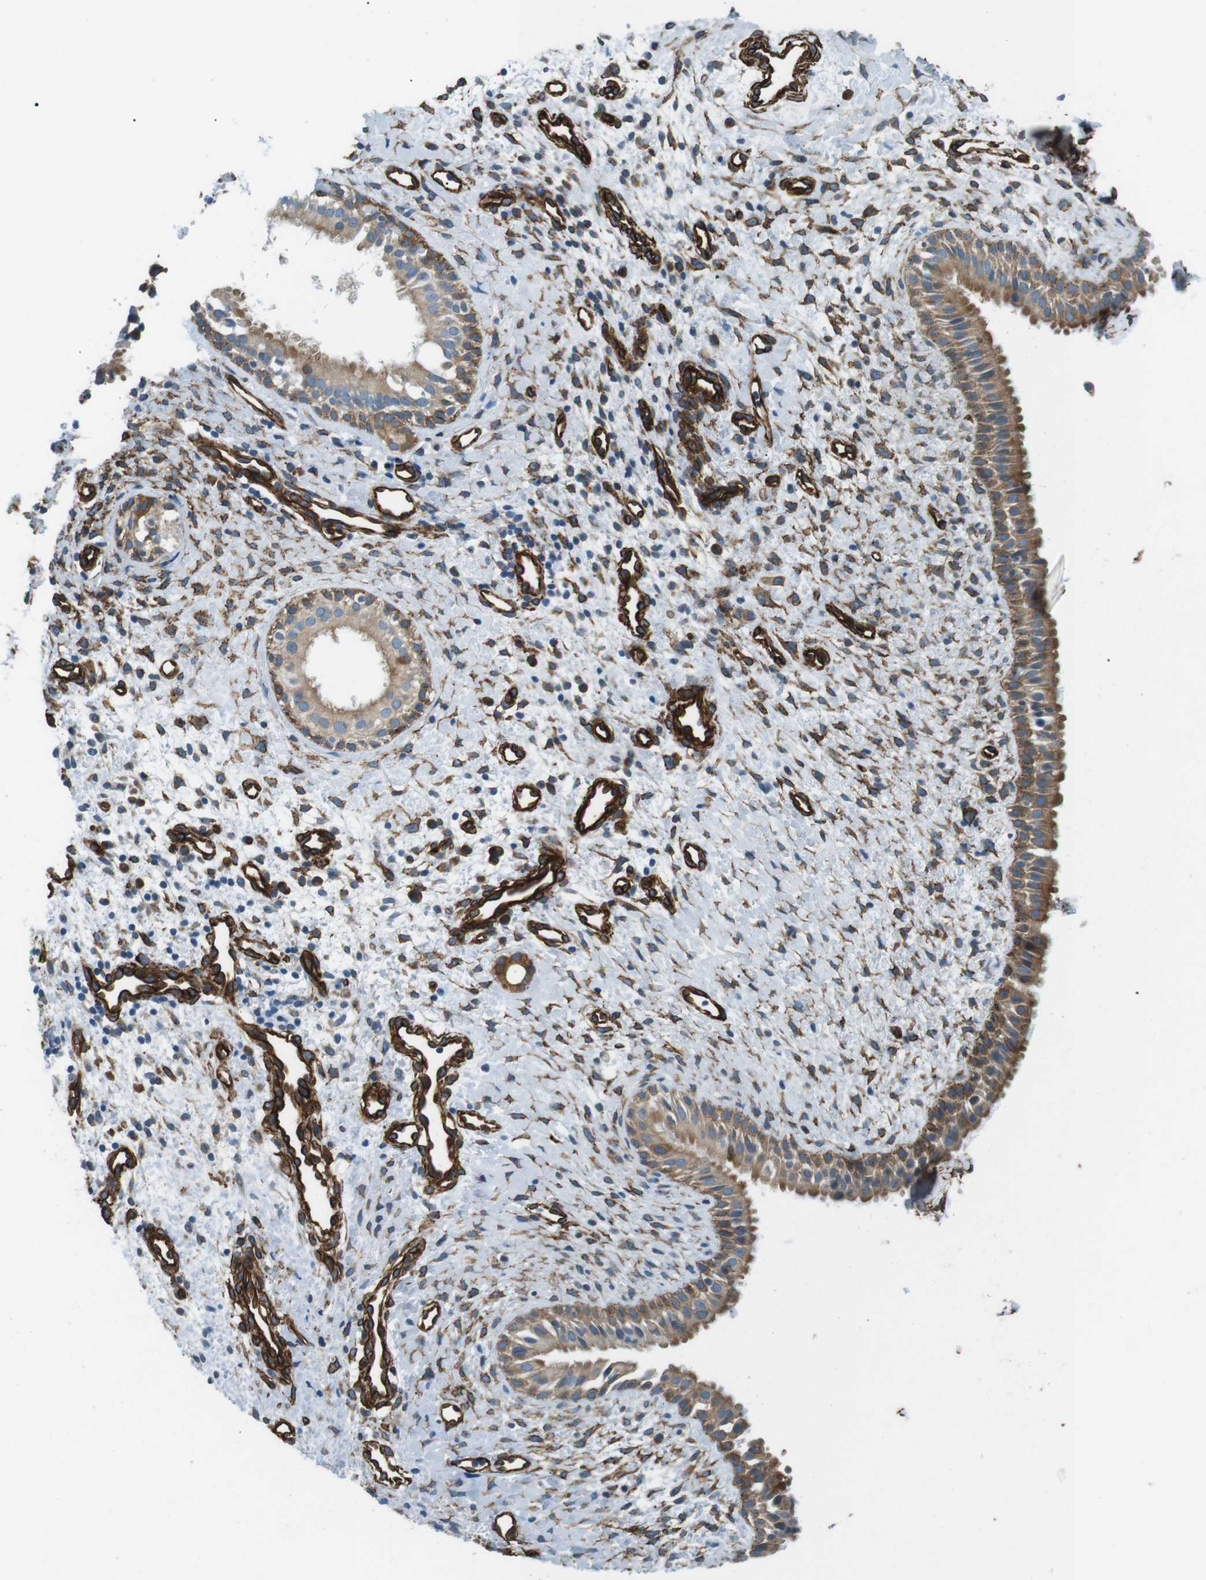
{"staining": {"intensity": "moderate", "quantity": ">75%", "location": "cytoplasmic/membranous"}, "tissue": "nasopharynx", "cell_type": "Respiratory epithelial cells", "image_type": "normal", "snomed": [{"axis": "morphology", "description": "Normal tissue, NOS"}, {"axis": "topography", "description": "Nasopharynx"}], "caption": "Unremarkable nasopharynx shows moderate cytoplasmic/membranous staining in about >75% of respiratory epithelial cells, visualized by immunohistochemistry.", "gene": "ODR4", "patient": {"sex": "male", "age": 22}}